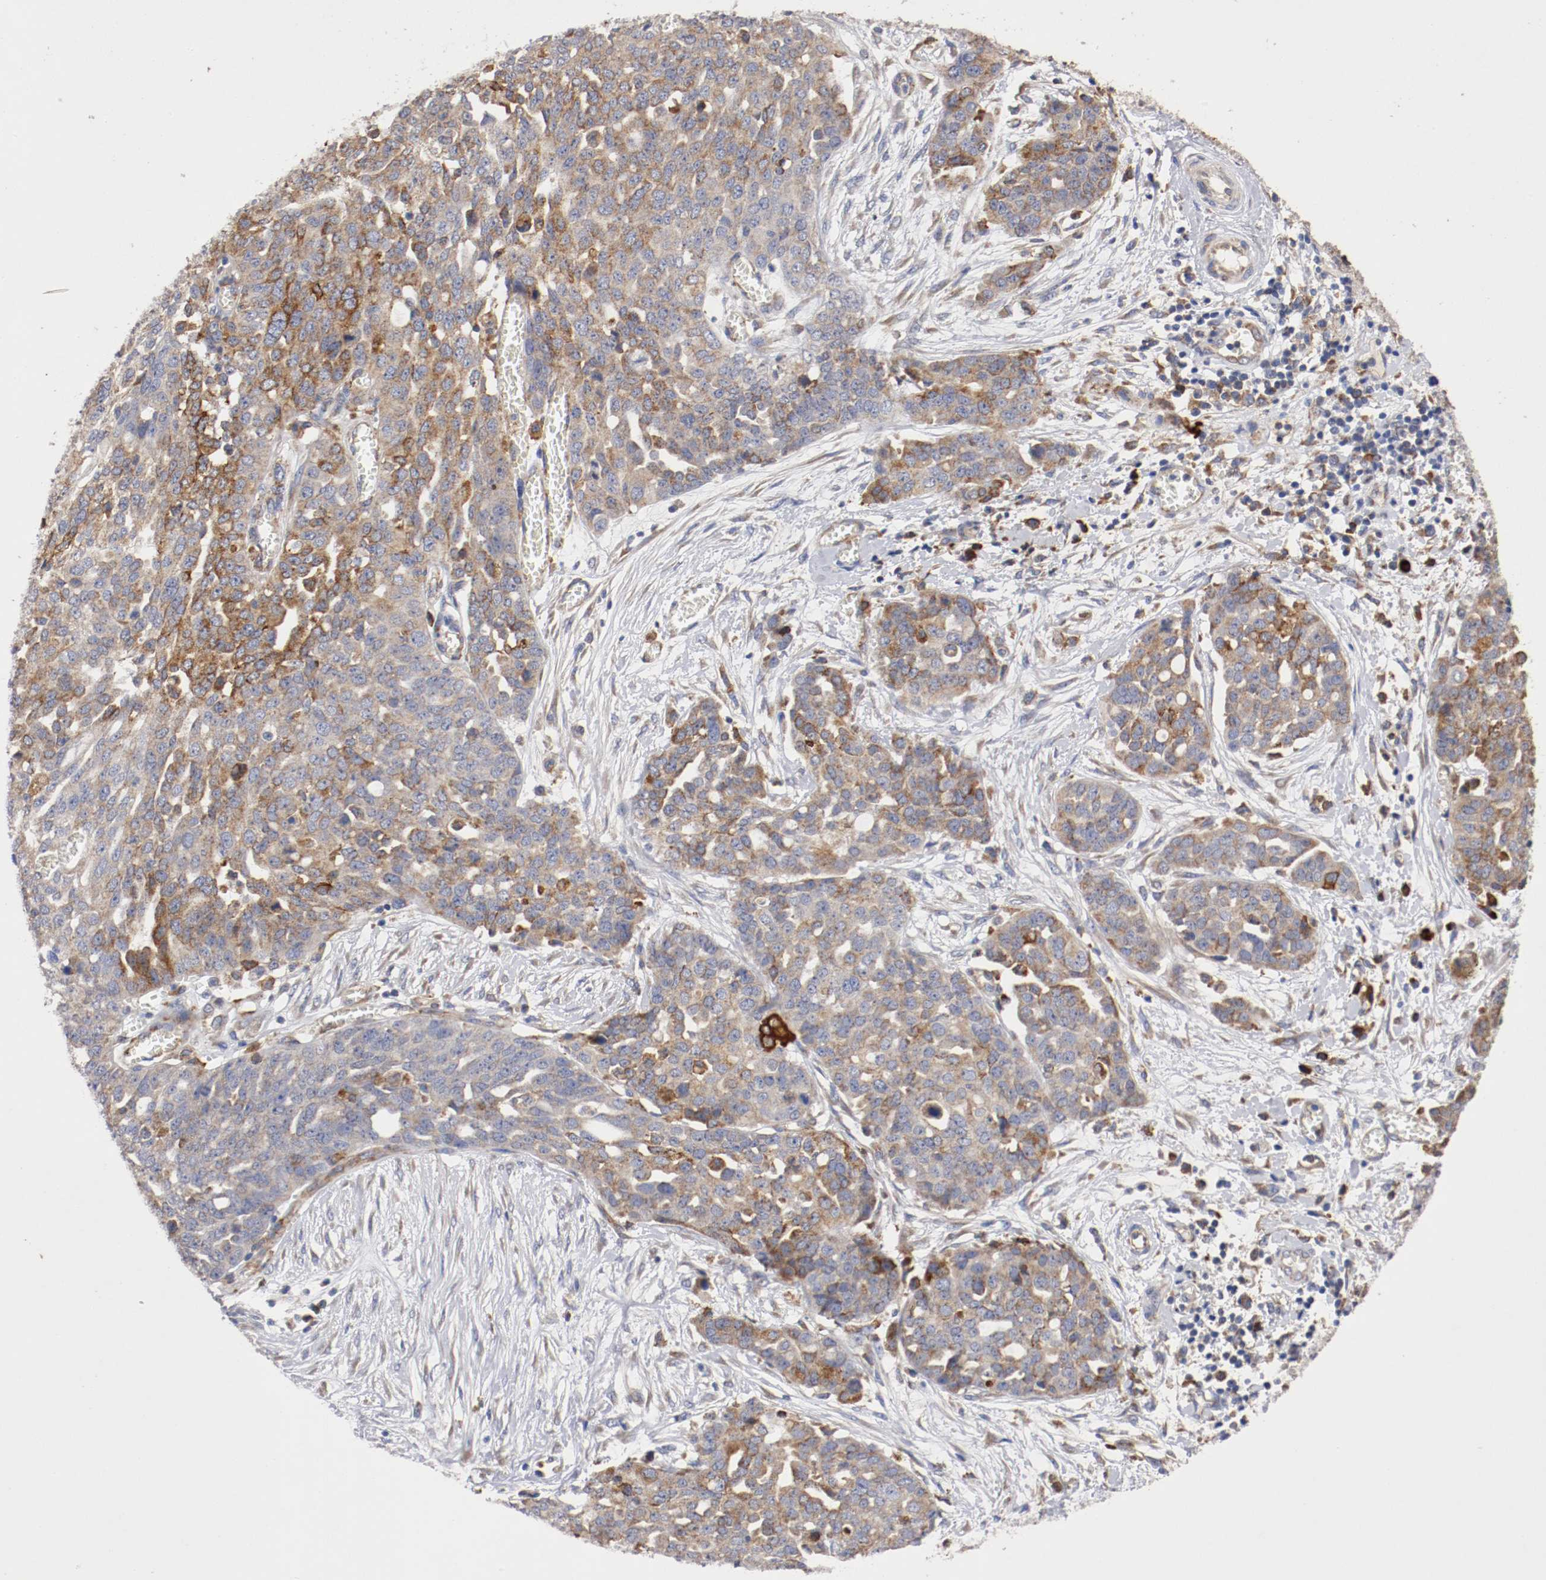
{"staining": {"intensity": "moderate", "quantity": ">75%", "location": "cytoplasmic/membranous"}, "tissue": "ovarian cancer", "cell_type": "Tumor cells", "image_type": "cancer", "snomed": [{"axis": "morphology", "description": "Cystadenocarcinoma, serous, NOS"}, {"axis": "topography", "description": "Soft tissue"}, {"axis": "topography", "description": "Ovary"}], "caption": "Immunohistochemistry (IHC) (DAB) staining of human ovarian serous cystadenocarcinoma exhibits moderate cytoplasmic/membranous protein staining in about >75% of tumor cells.", "gene": "TRAF2", "patient": {"sex": "female", "age": 57}}